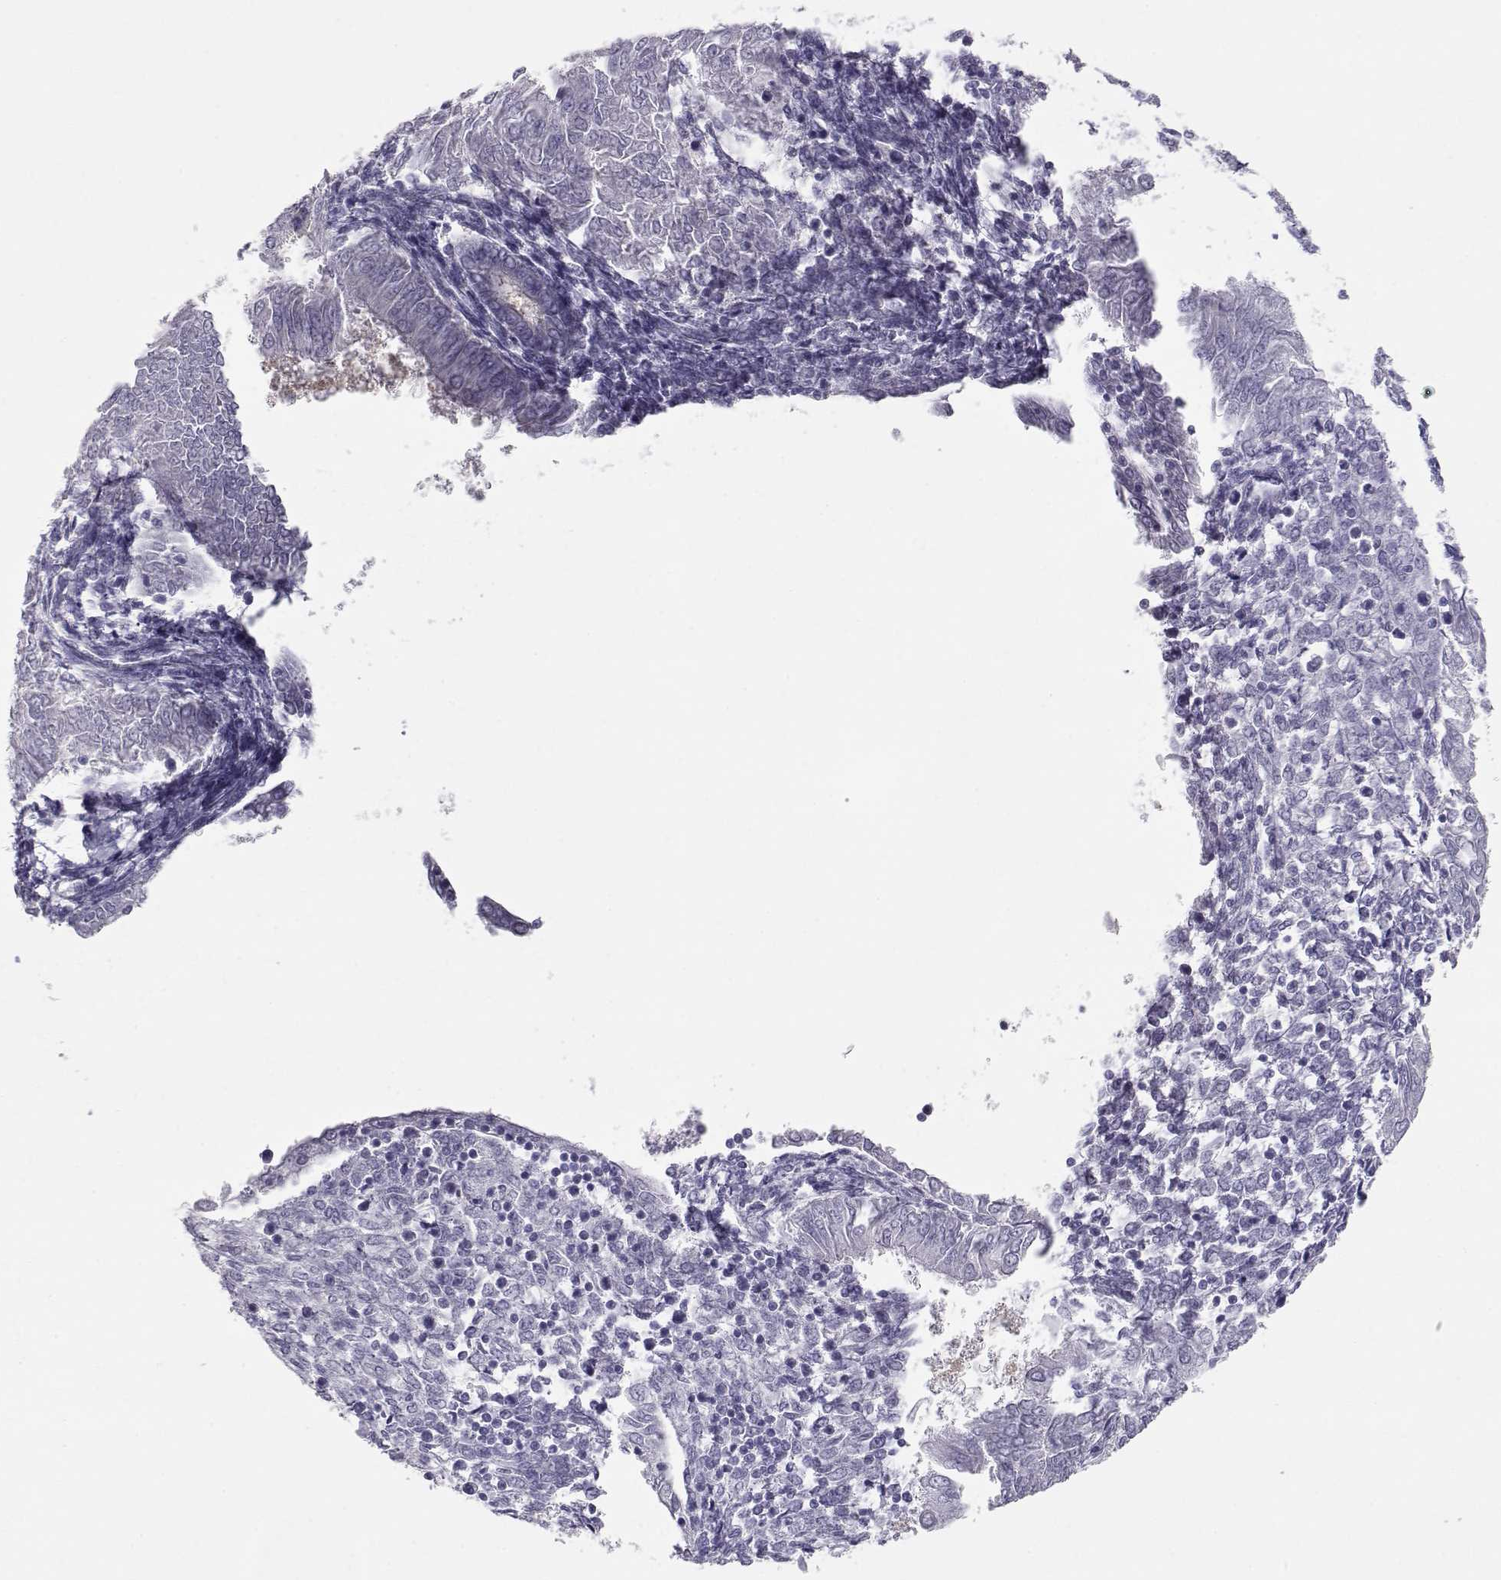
{"staining": {"intensity": "negative", "quantity": "none", "location": "none"}, "tissue": "endometrial cancer", "cell_type": "Tumor cells", "image_type": "cancer", "snomed": [{"axis": "morphology", "description": "Adenocarcinoma, NOS"}, {"axis": "topography", "description": "Endometrium"}], "caption": "Immunohistochemistry image of endometrial cancer stained for a protein (brown), which demonstrates no expression in tumor cells.", "gene": "NPVF", "patient": {"sex": "female", "age": 53}}